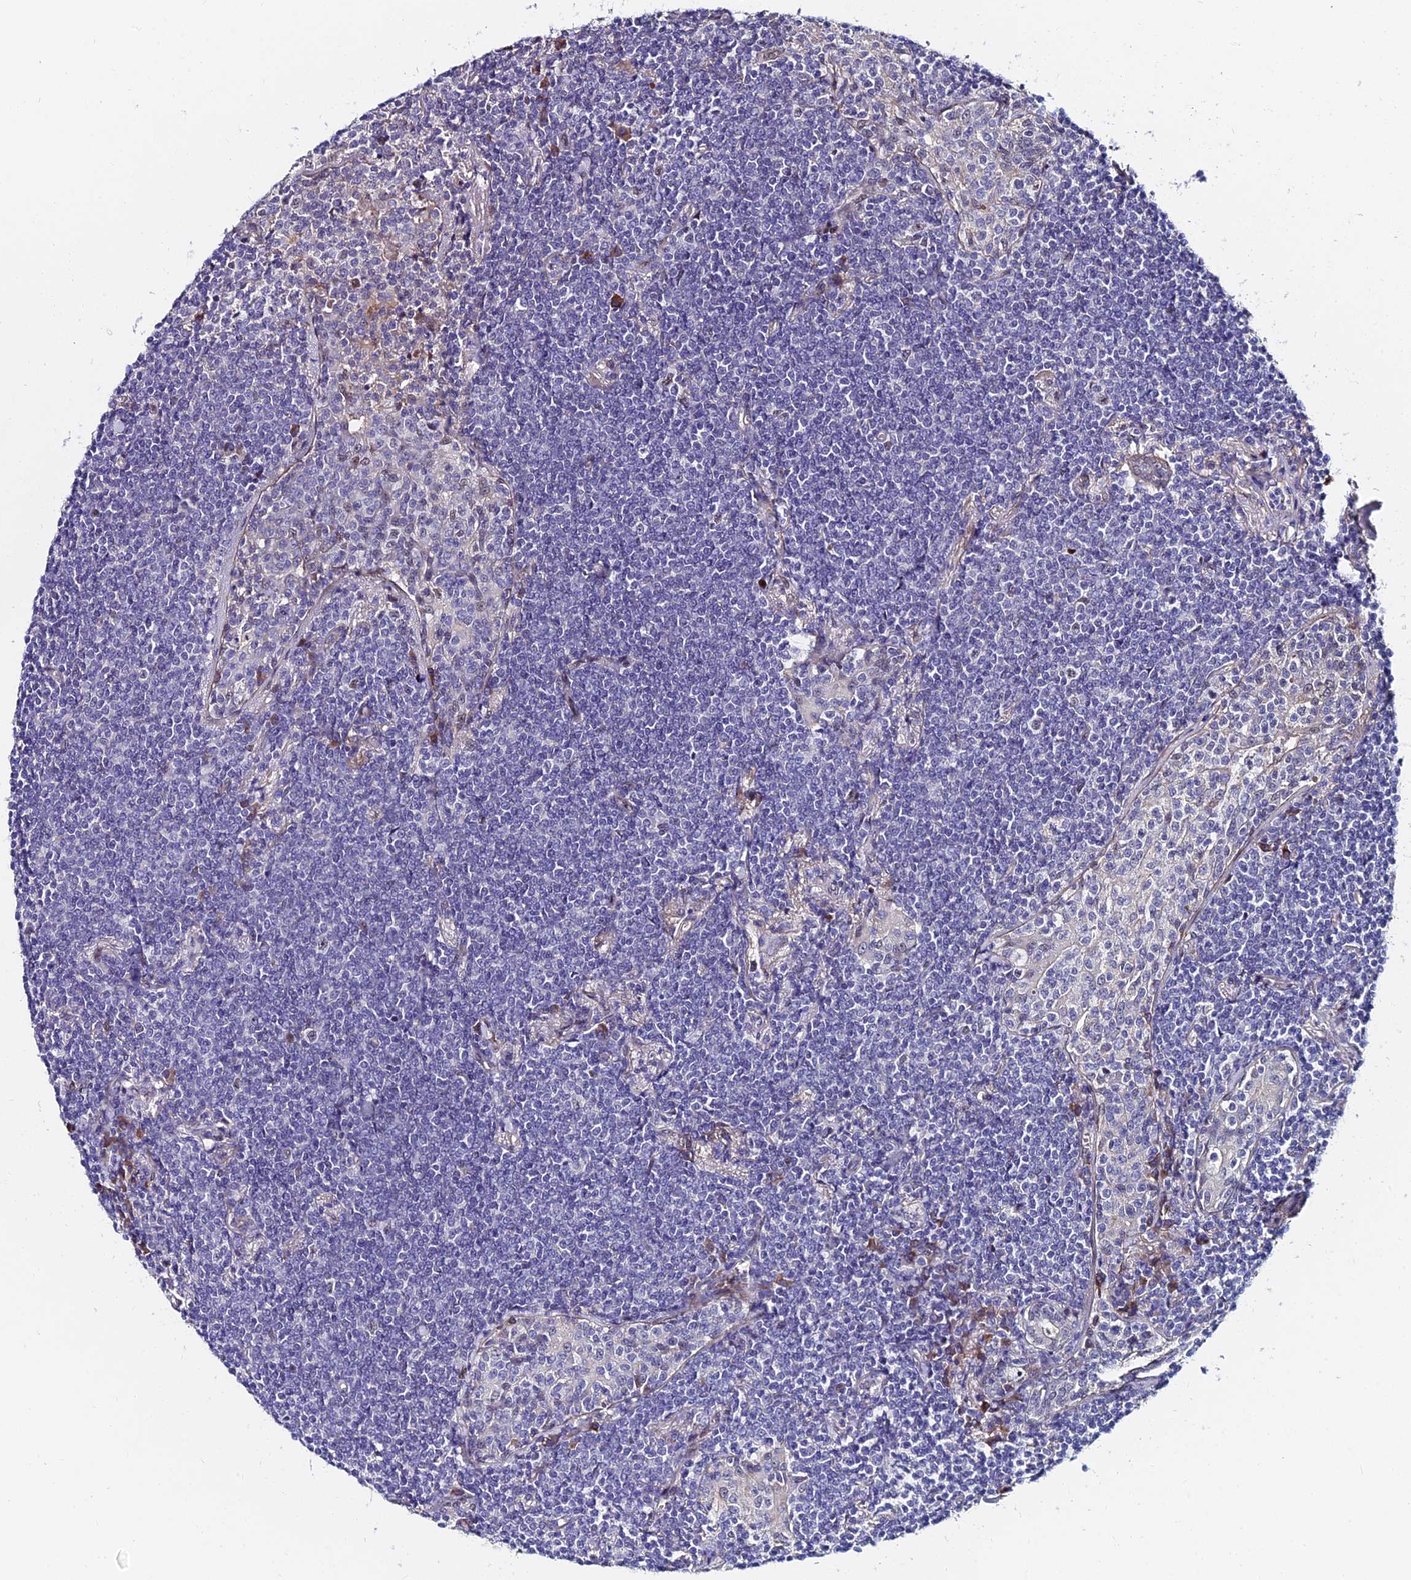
{"staining": {"intensity": "negative", "quantity": "none", "location": "none"}, "tissue": "lymphoma", "cell_type": "Tumor cells", "image_type": "cancer", "snomed": [{"axis": "morphology", "description": "Malignant lymphoma, non-Hodgkin's type, Low grade"}, {"axis": "topography", "description": "Lung"}], "caption": "The immunohistochemistry (IHC) photomicrograph has no significant positivity in tumor cells of malignant lymphoma, non-Hodgkin's type (low-grade) tissue. (DAB immunohistochemistry, high magnification).", "gene": "TRIM24", "patient": {"sex": "female", "age": 71}}